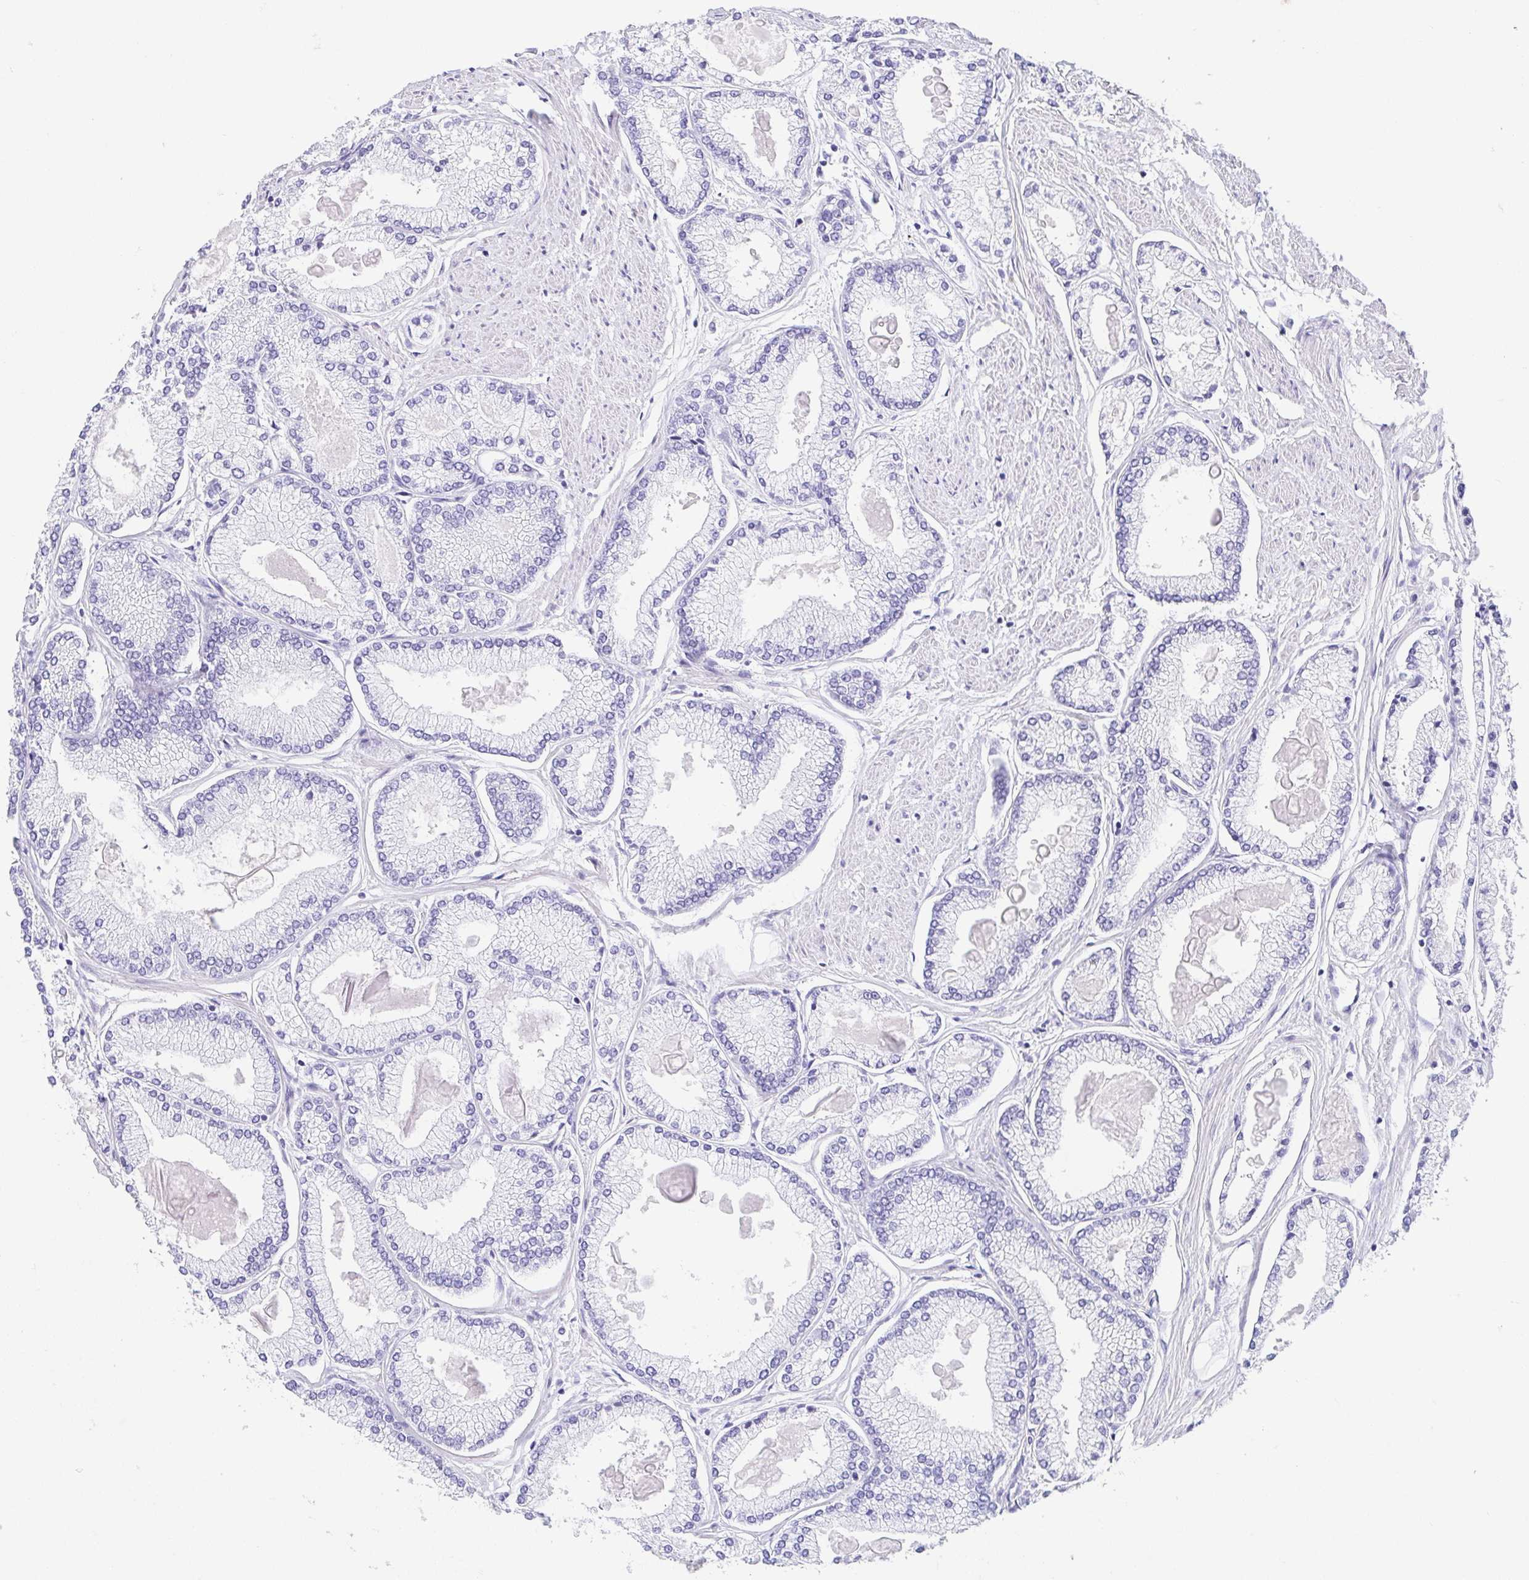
{"staining": {"intensity": "negative", "quantity": "none", "location": "none"}, "tissue": "prostate cancer", "cell_type": "Tumor cells", "image_type": "cancer", "snomed": [{"axis": "morphology", "description": "Adenocarcinoma, High grade"}, {"axis": "topography", "description": "Prostate"}], "caption": "Photomicrograph shows no significant protein expression in tumor cells of prostate cancer (adenocarcinoma (high-grade)).", "gene": "GKN1", "patient": {"sex": "male", "age": 68}}